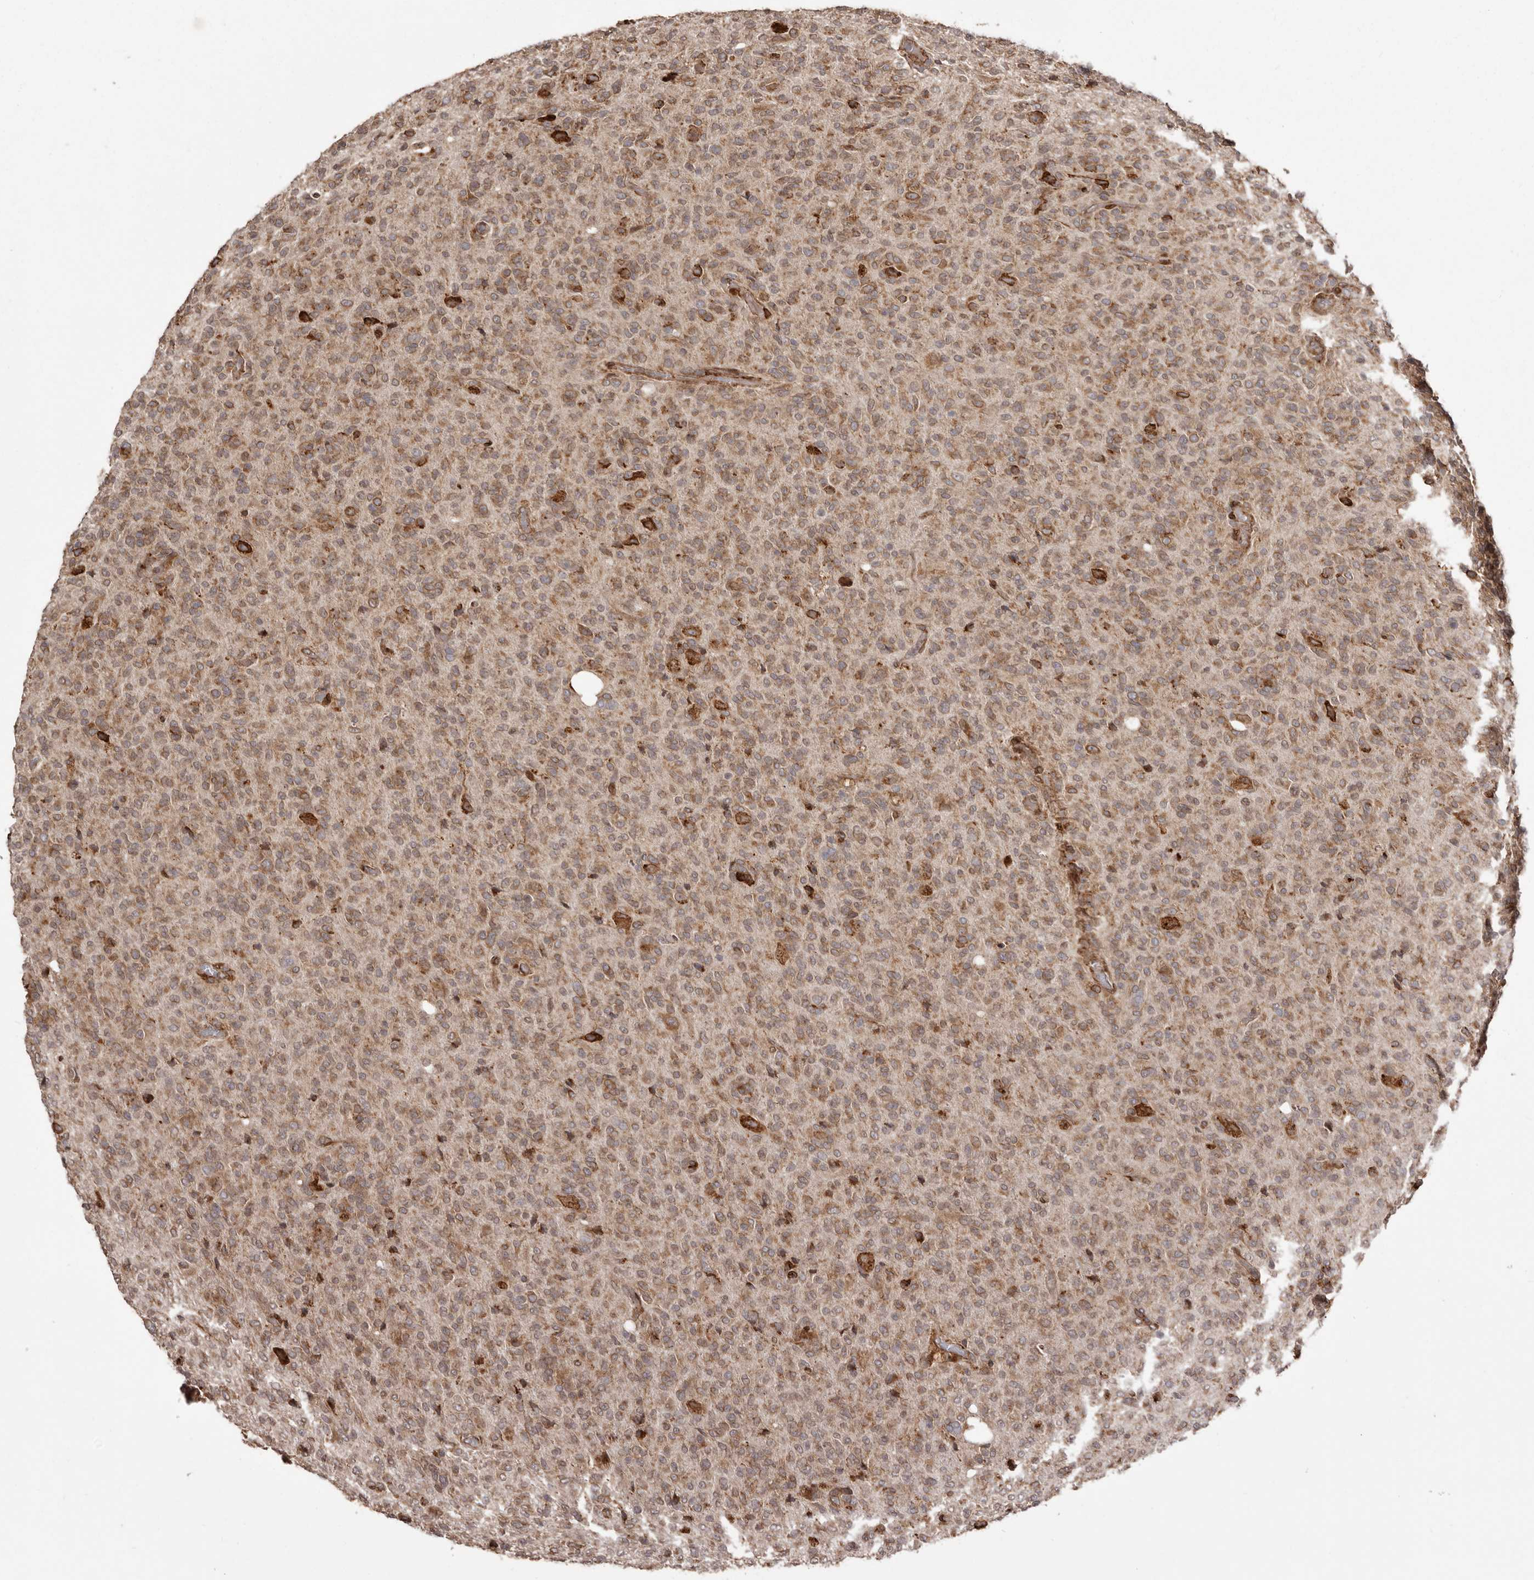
{"staining": {"intensity": "moderate", "quantity": ">75%", "location": "cytoplasmic/membranous"}, "tissue": "glioma", "cell_type": "Tumor cells", "image_type": "cancer", "snomed": [{"axis": "morphology", "description": "Glioma, malignant, High grade"}, {"axis": "topography", "description": "Brain"}], "caption": "This is a photomicrograph of immunohistochemistry (IHC) staining of malignant glioma (high-grade), which shows moderate expression in the cytoplasmic/membranous of tumor cells.", "gene": "NUP43", "patient": {"sex": "female", "age": 57}}